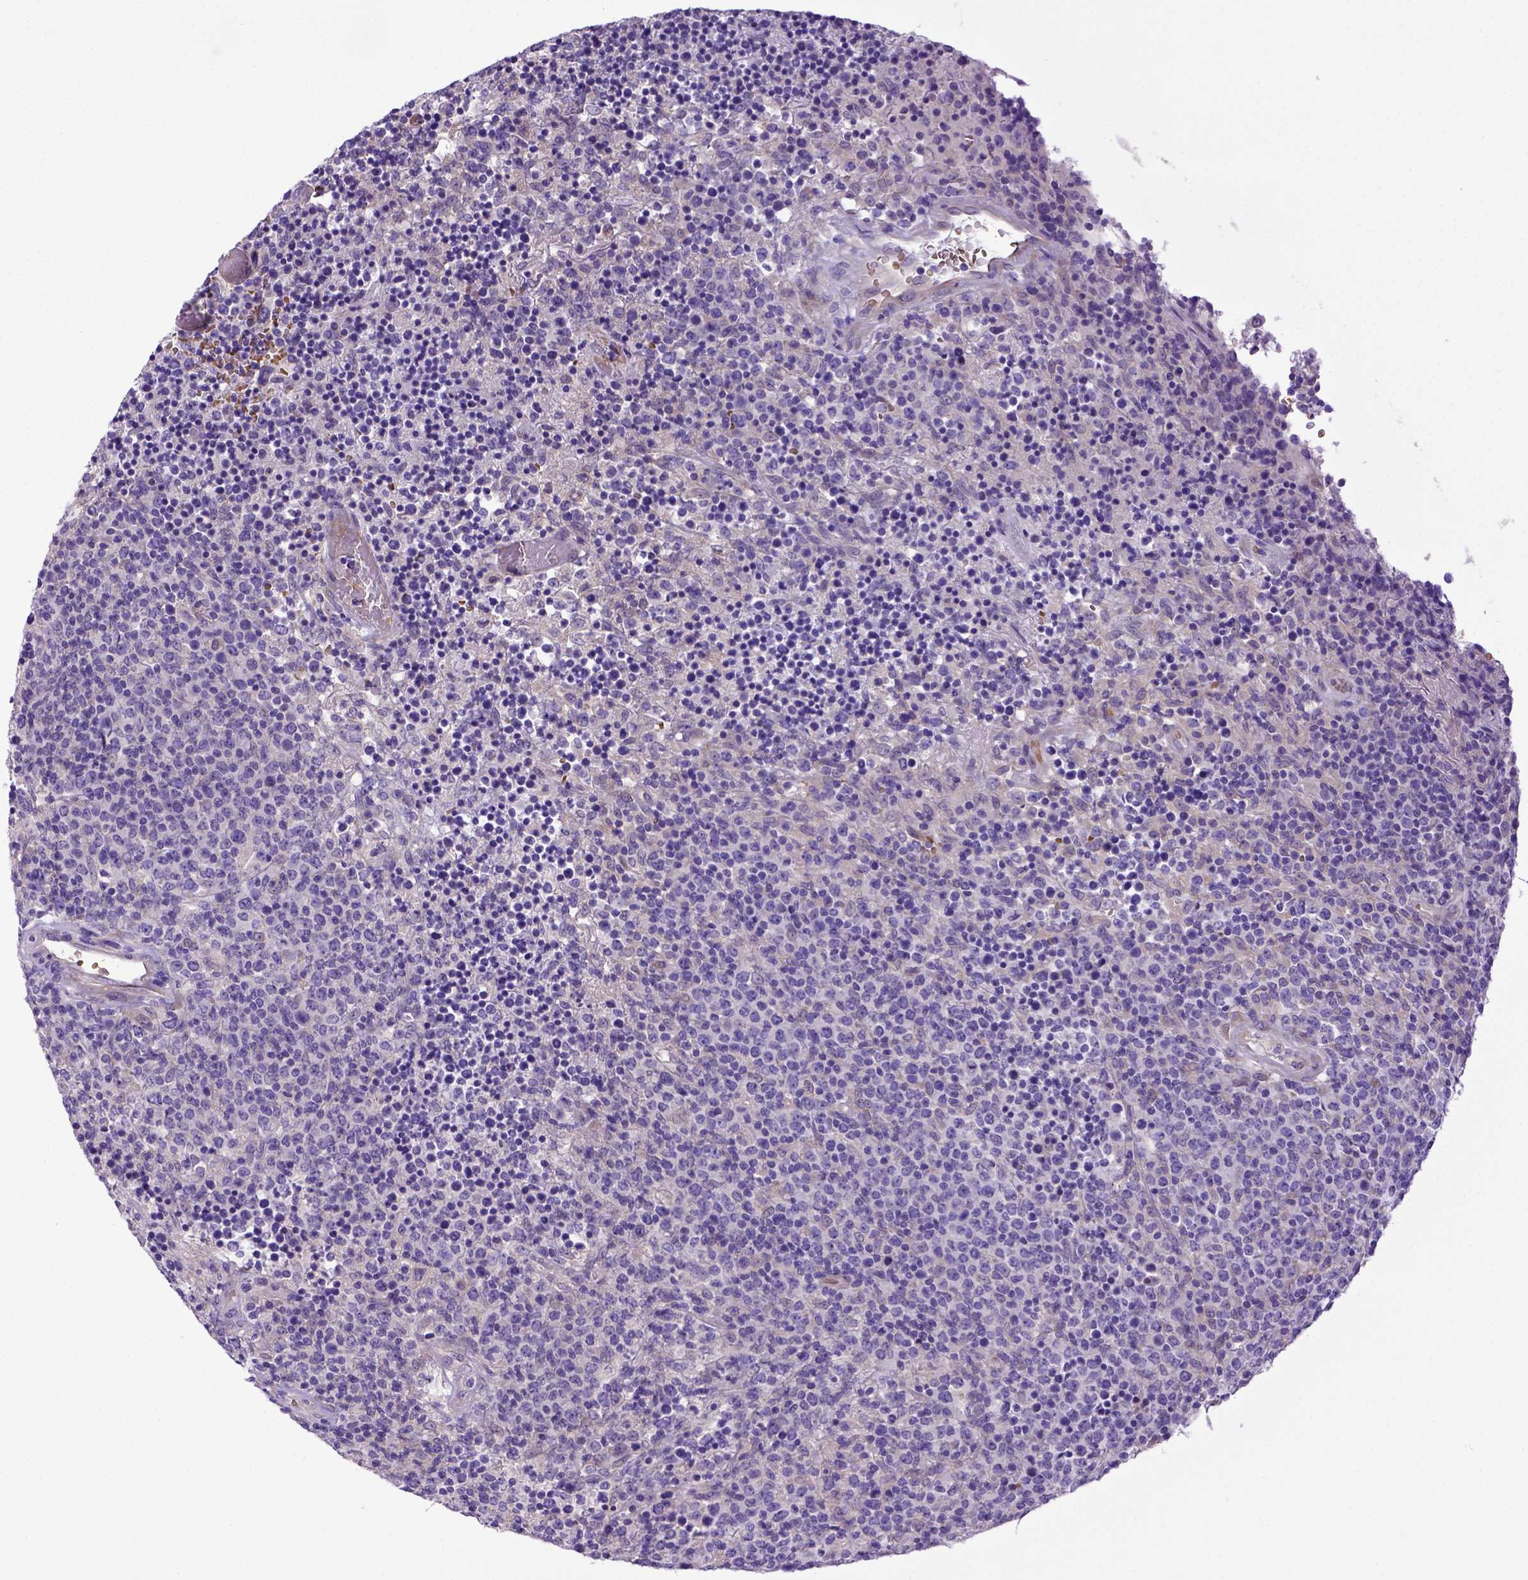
{"staining": {"intensity": "negative", "quantity": "none", "location": "none"}, "tissue": "lymphoma", "cell_type": "Tumor cells", "image_type": "cancer", "snomed": [{"axis": "morphology", "description": "Malignant lymphoma, non-Hodgkin's type, High grade"}, {"axis": "topography", "description": "Lung"}], "caption": "Immunohistochemistry of human high-grade malignant lymphoma, non-Hodgkin's type exhibits no positivity in tumor cells.", "gene": "ADAM12", "patient": {"sex": "male", "age": 79}}